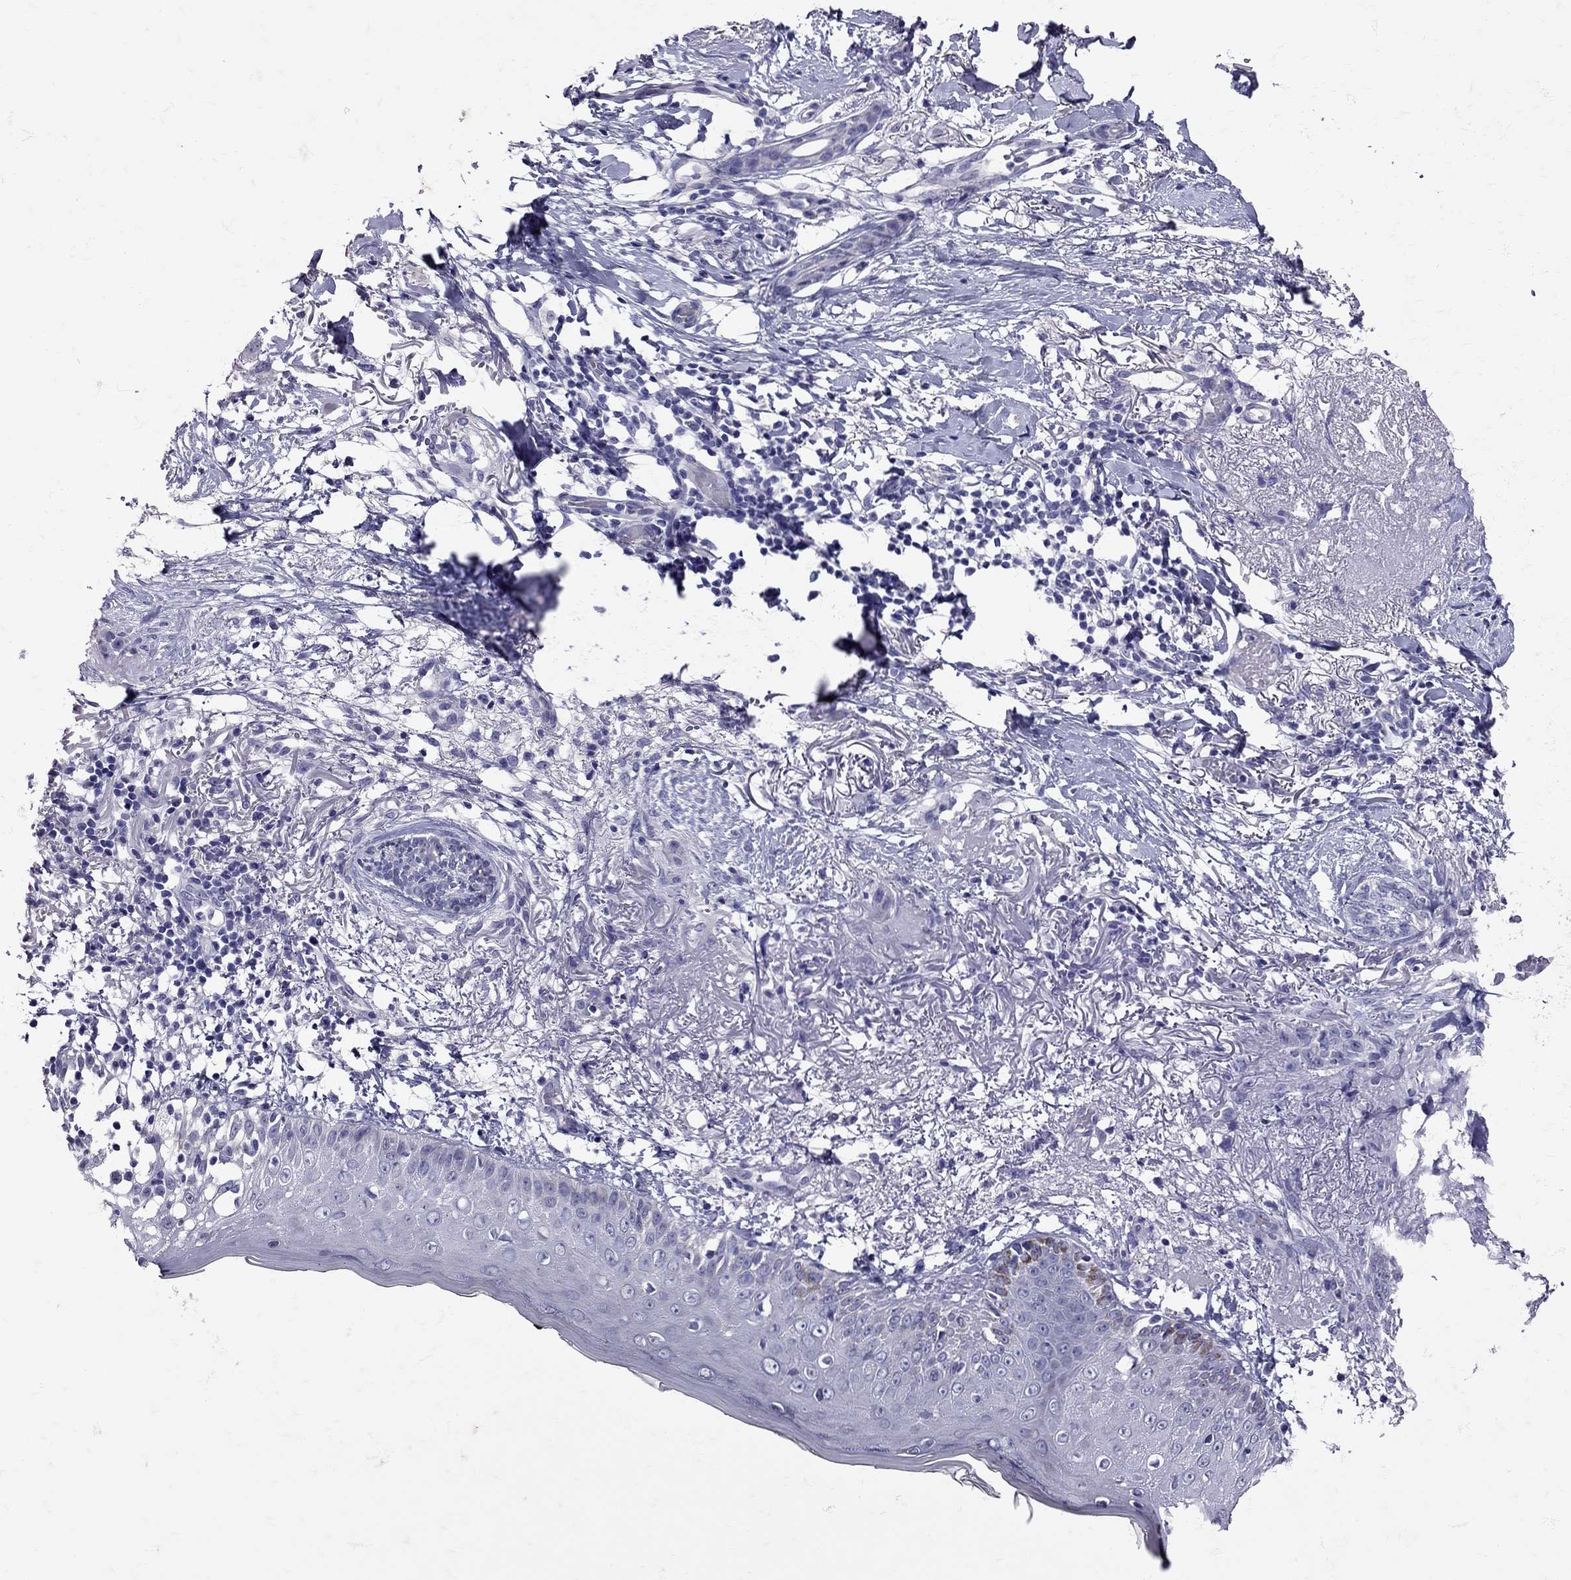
{"staining": {"intensity": "negative", "quantity": "none", "location": "none"}, "tissue": "skin cancer", "cell_type": "Tumor cells", "image_type": "cancer", "snomed": [{"axis": "morphology", "description": "Normal tissue, NOS"}, {"axis": "morphology", "description": "Basal cell carcinoma"}, {"axis": "topography", "description": "Skin"}], "caption": "Tumor cells are negative for brown protein staining in skin basal cell carcinoma.", "gene": "SST", "patient": {"sex": "male", "age": 84}}